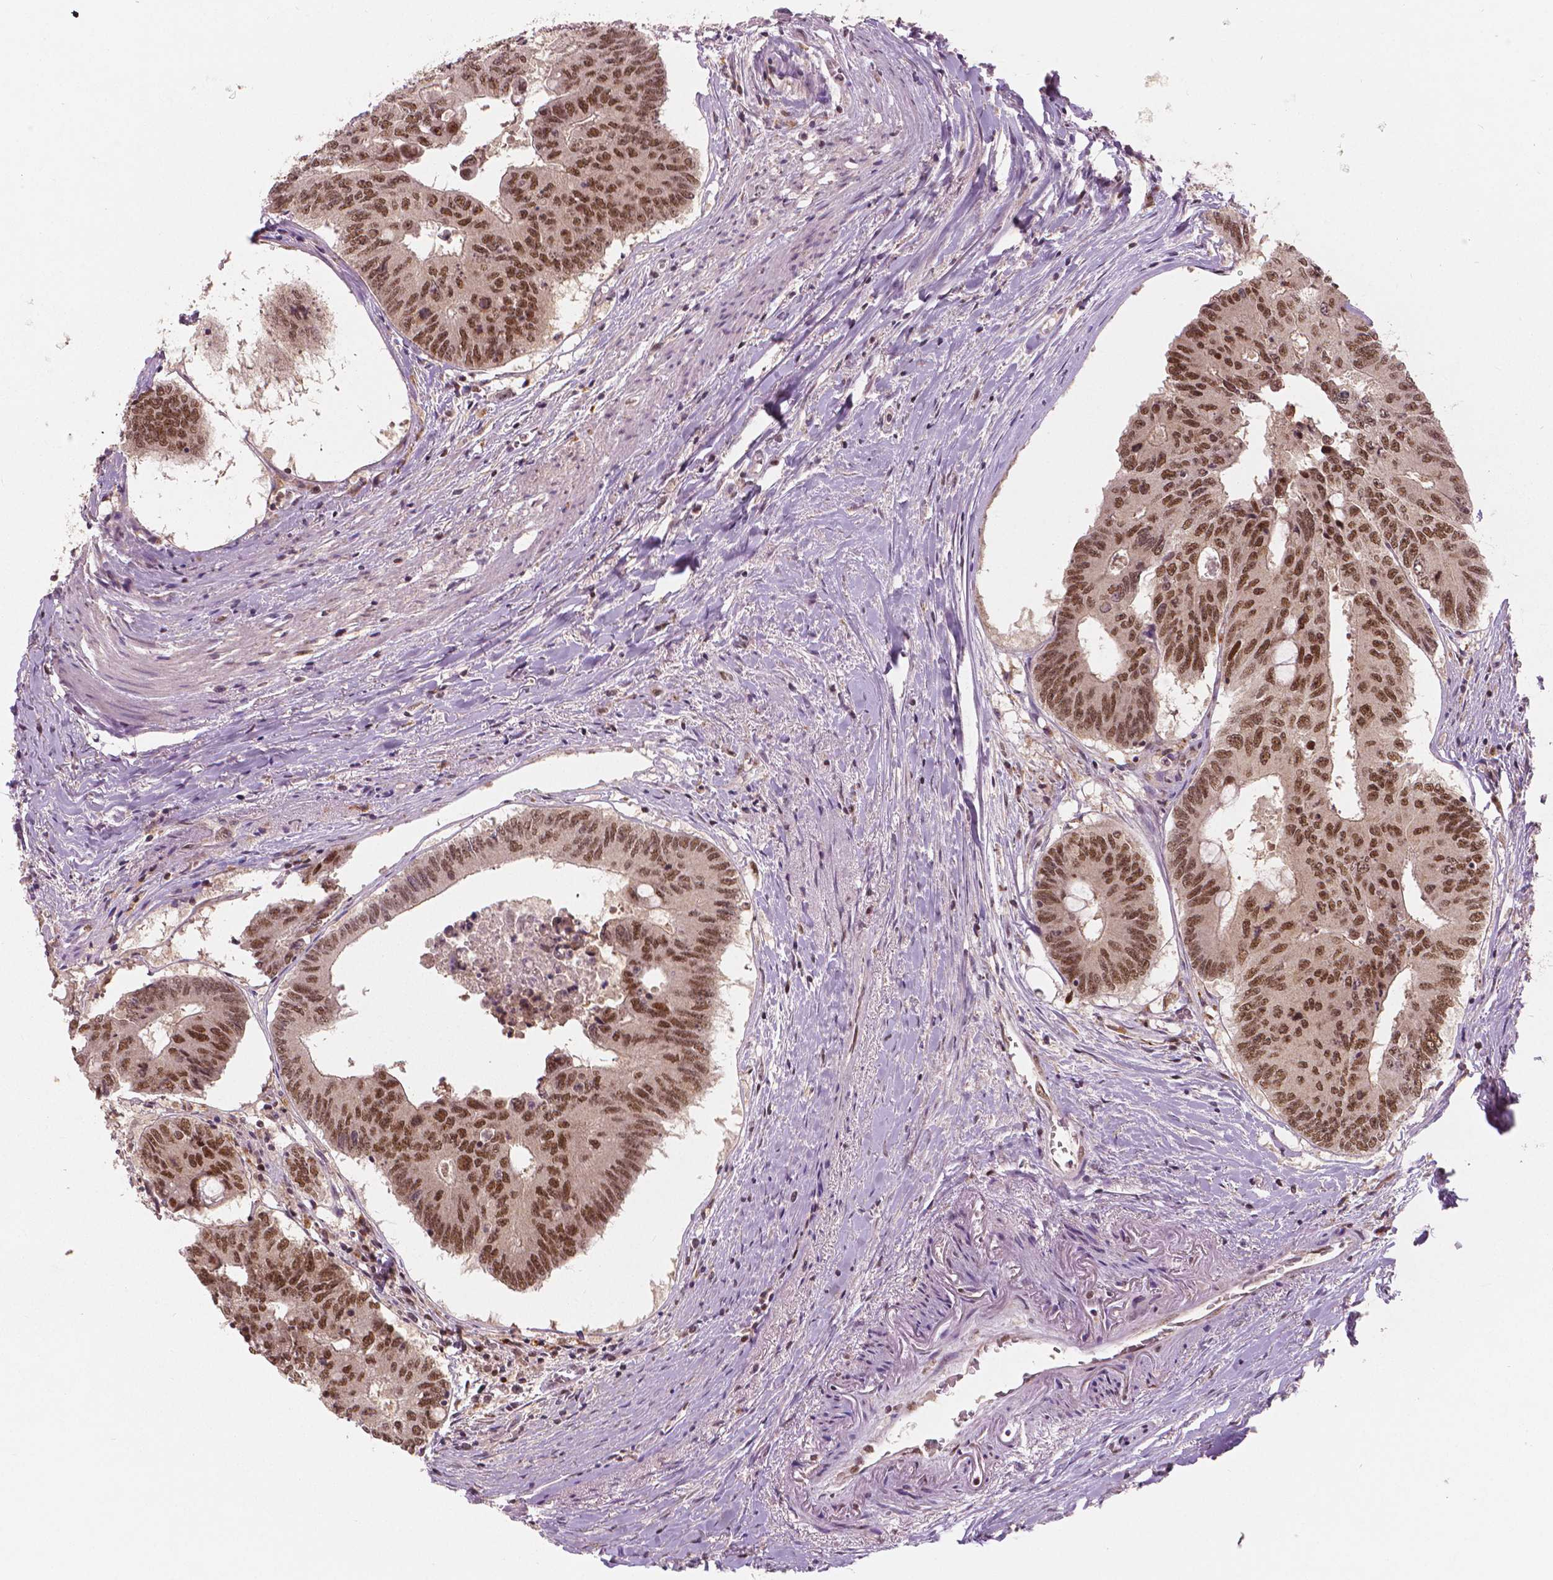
{"staining": {"intensity": "moderate", "quantity": ">75%", "location": "nuclear"}, "tissue": "colorectal cancer", "cell_type": "Tumor cells", "image_type": "cancer", "snomed": [{"axis": "morphology", "description": "Adenocarcinoma, NOS"}, {"axis": "topography", "description": "Rectum"}], "caption": "About >75% of tumor cells in human colorectal cancer (adenocarcinoma) demonstrate moderate nuclear protein staining as visualized by brown immunohistochemical staining.", "gene": "NSD2", "patient": {"sex": "male", "age": 59}}